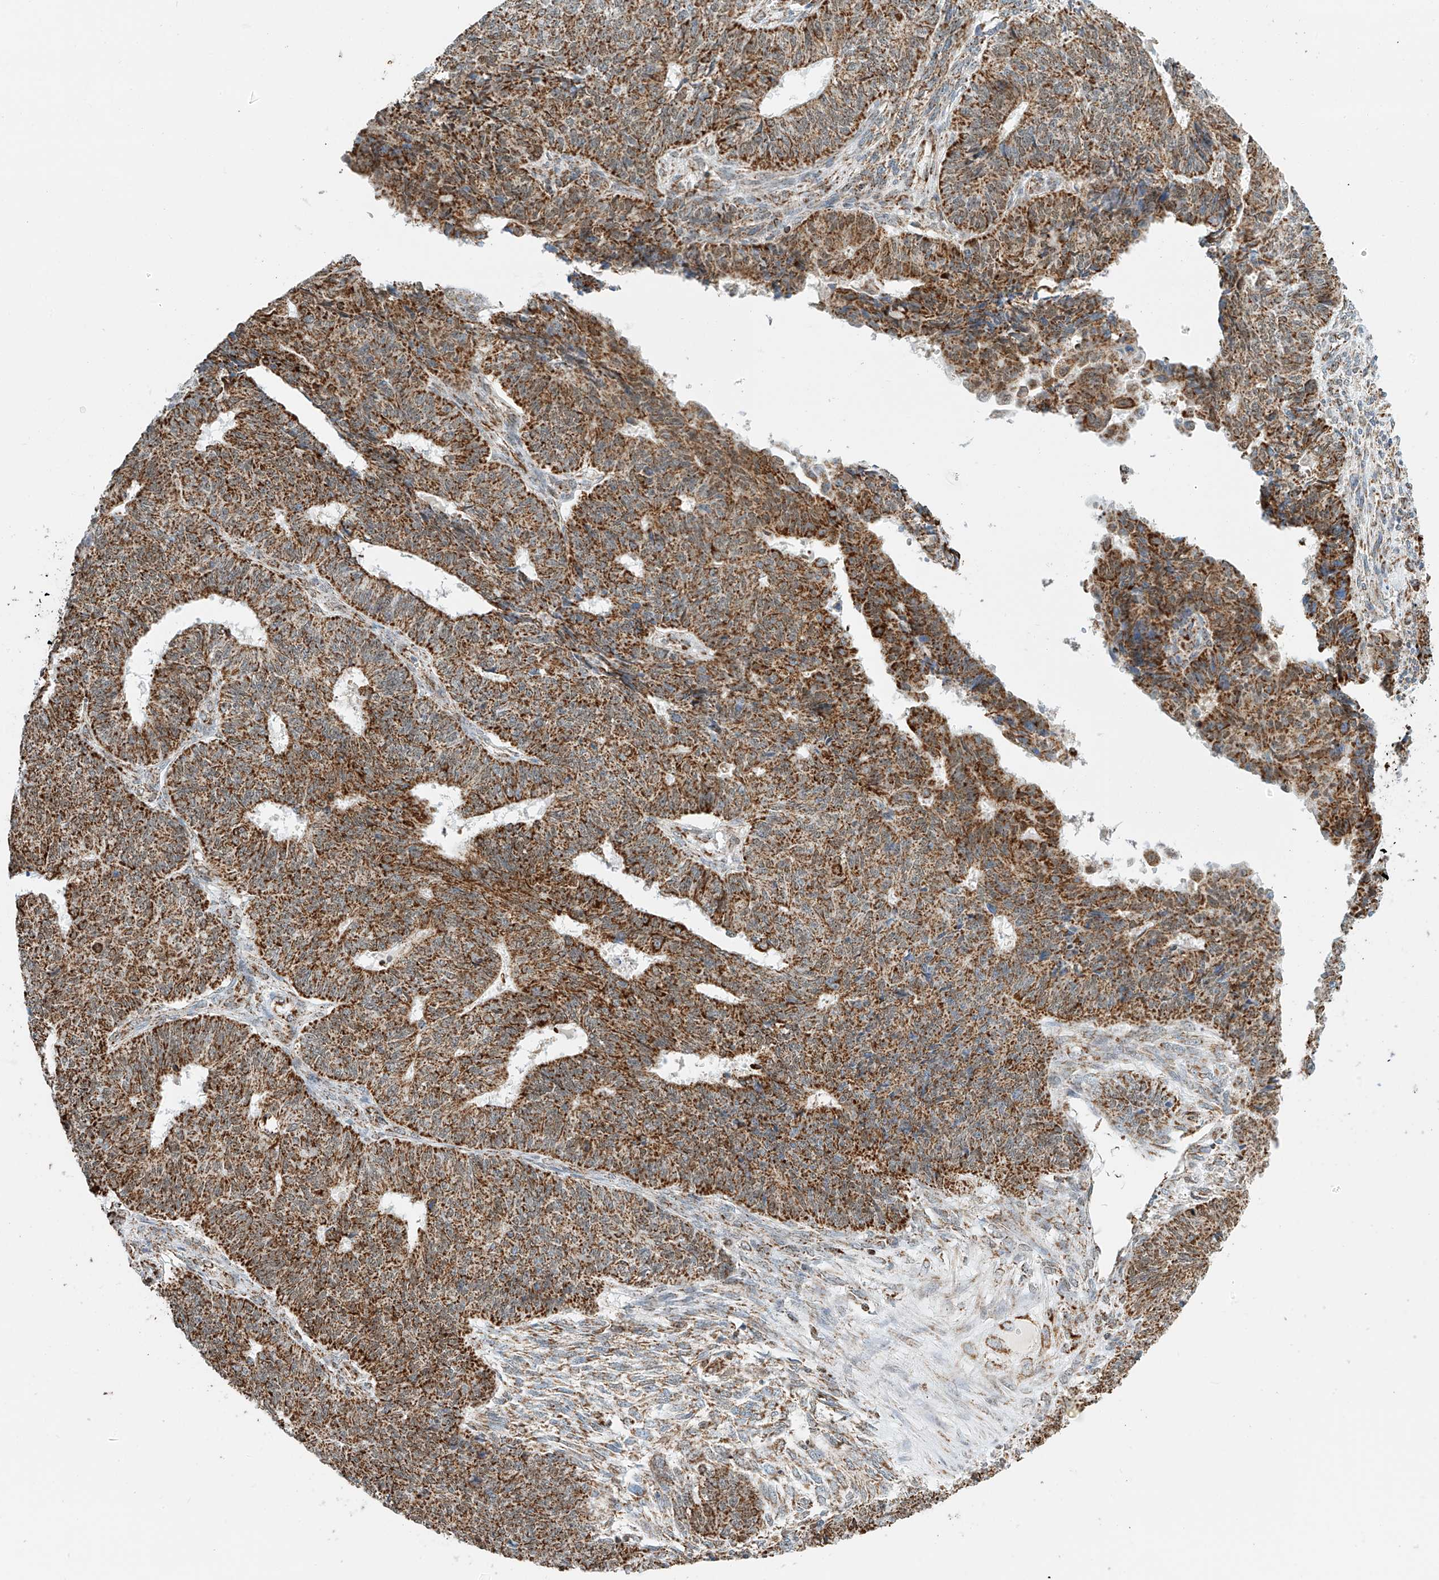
{"staining": {"intensity": "strong", "quantity": ">75%", "location": "cytoplasmic/membranous"}, "tissue": "endometrial cancer", "cell_type": "Tumor cells", "image_type": "cancer", "snomed": [{"axis": "morphology", "description": "Adenocarcinoma, NOS"}, {"axis": "topography", "description": "Endometrium"}], "caption": "Immunohistochemistry of endometrial cancer (adenocarcinoma) shows high levels of strong cytoplasmic/membranous expression in approximately >75% of tumor cells.", "gene": "PPA2", "patient": {"sex": "female", "age": 32}}